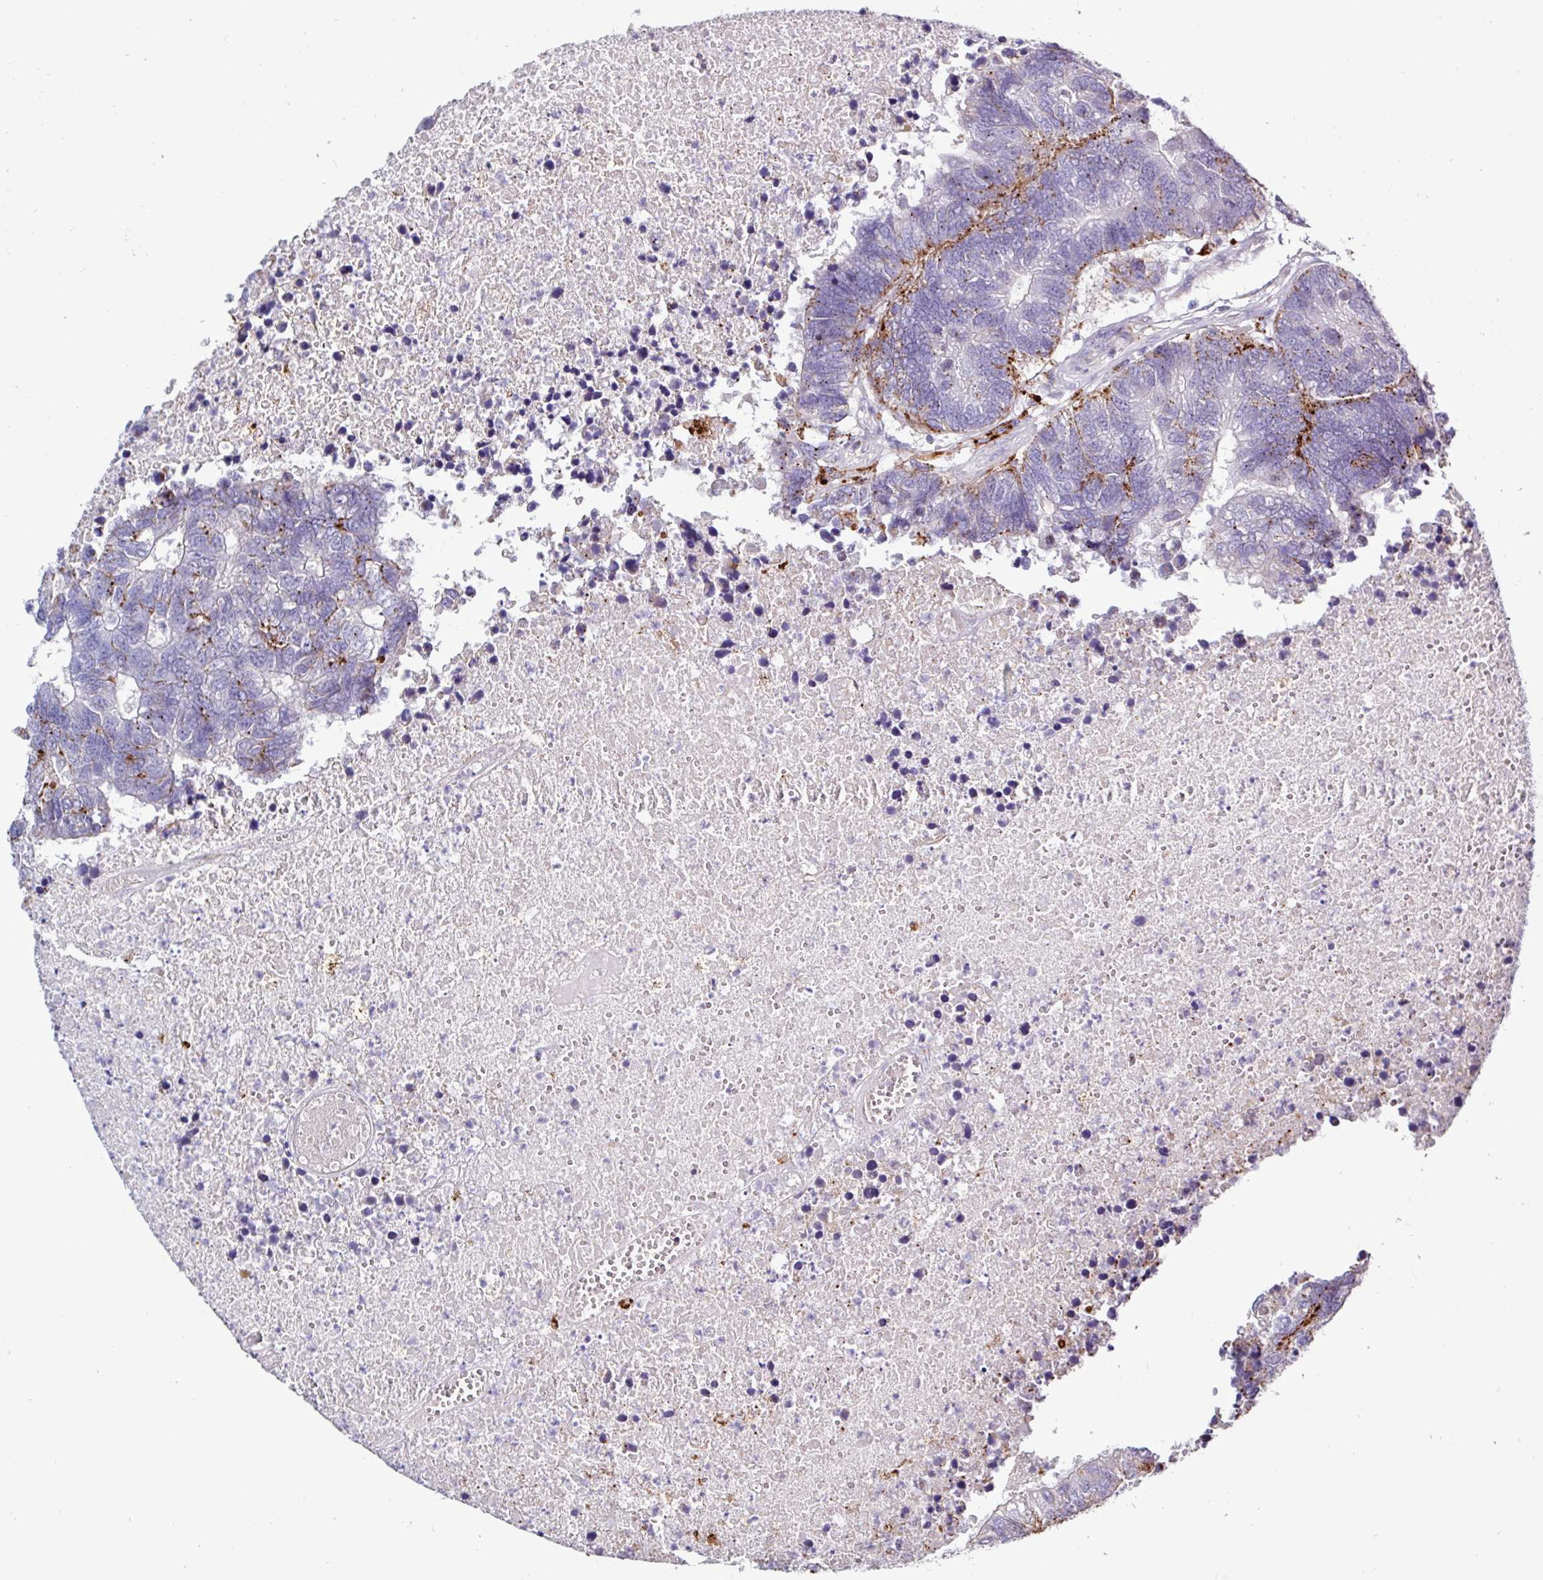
{"staining": {"intensity": "moderate", "quantity": "<25%", "location": "cytoplasmic/membranous"}, "tissue": "colorectal cancer", "cell_type": "Tumor cells", "image_type": "cancer", "snomed": [{"axis": "morphology", "description": "Adenocarcinoma, NOS"}, {"axis": "topography", "description": "Colon"}], "caption": "DAB immunohistochemical staining of adenocarcinoma (colorectal) shows moderate cytoplasmic/membranous protein positivity in approximately <25% of tumor cells. (DAB (3,3'-diaminobenzidine) = brown stain, brightfield microscopy at high magnification).", "gene": "AMIGO2", "patient": {"sex": "female", "age": 48}}